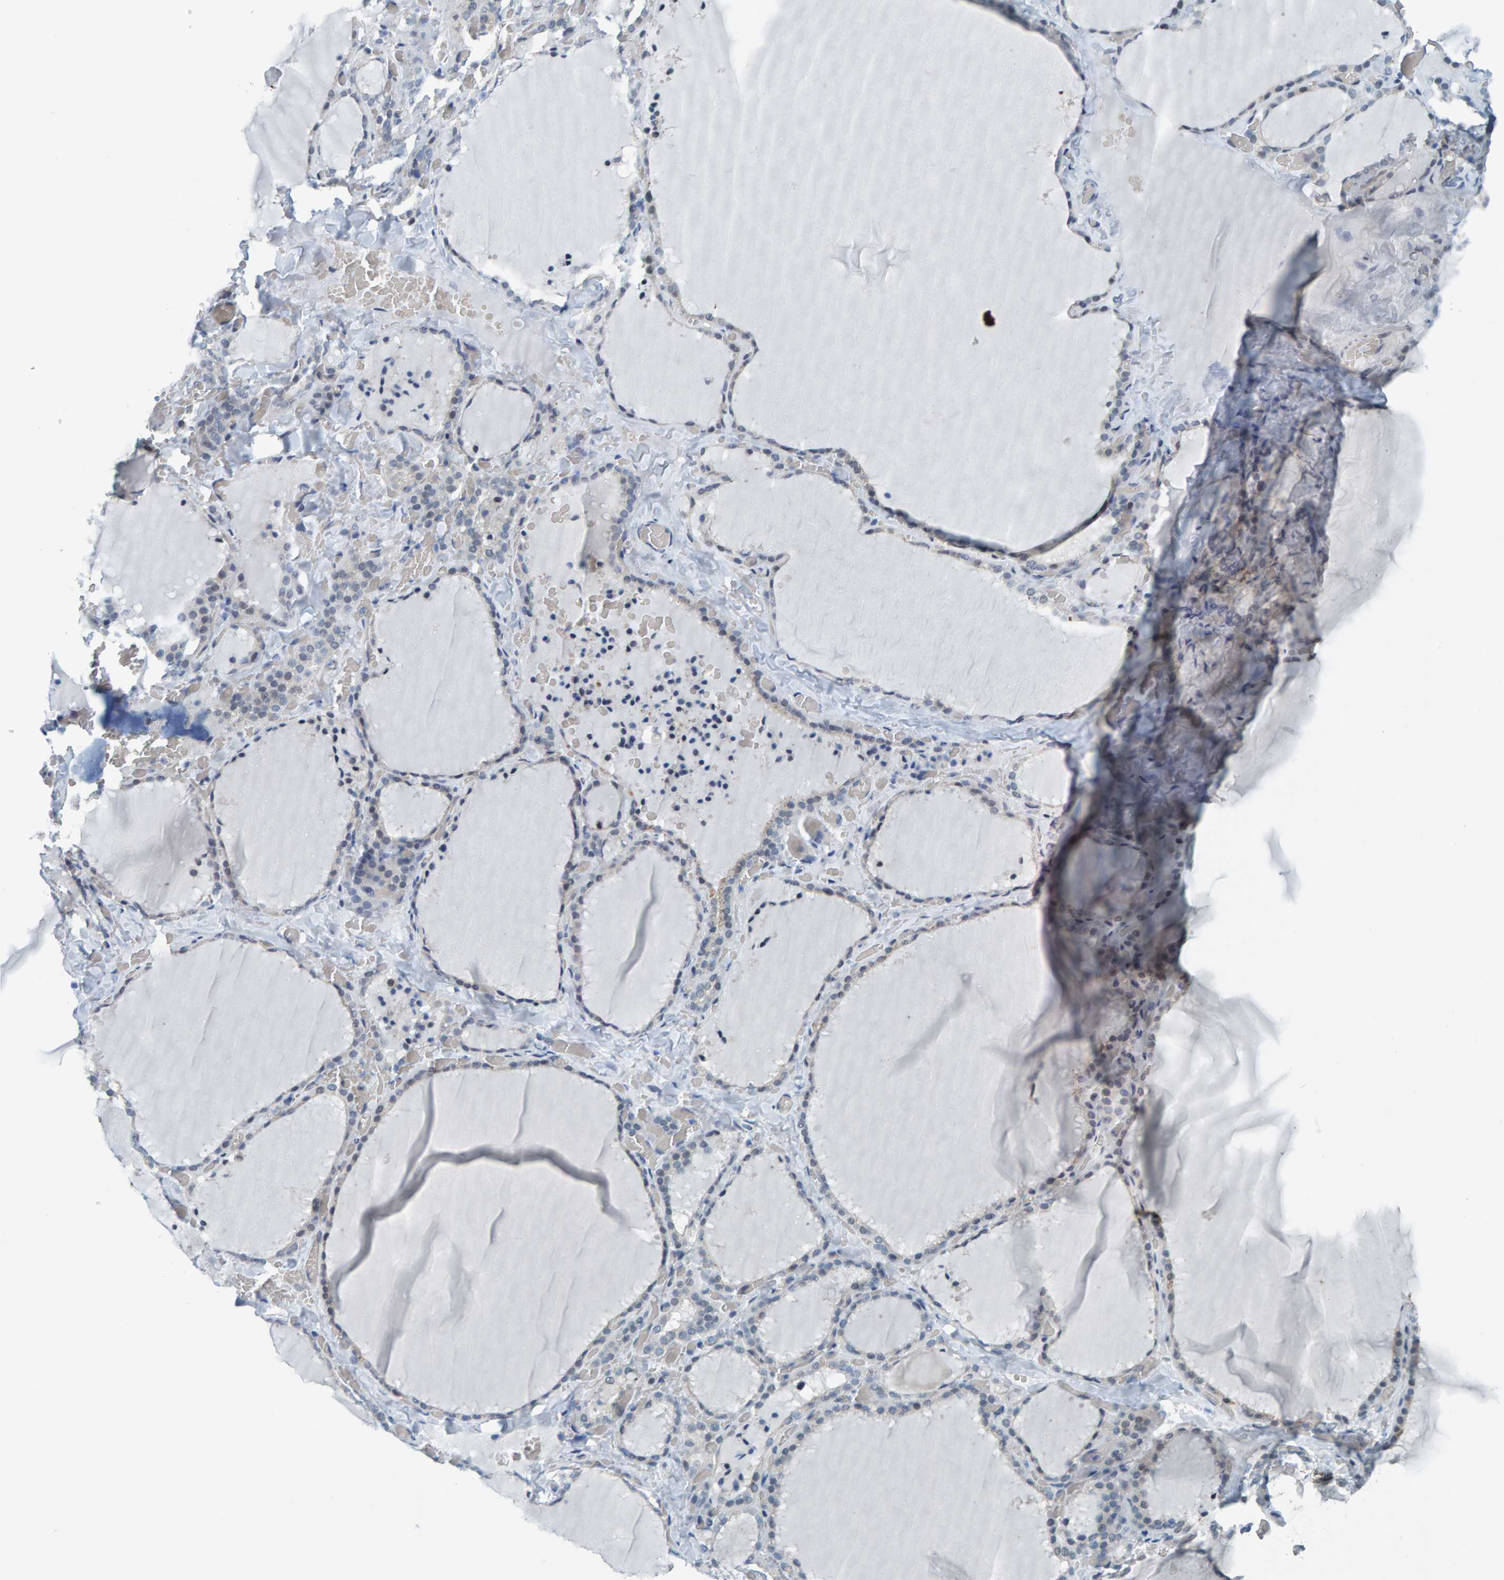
{"staining": {"intensity": "weak", "quantity": "<25%", "location": "nuclear"}, "tissue": "thyroid gland", "cell_type": "Glandular cells", "image_type": "normal", "snomed": [{"axis": "morphology", "description": "Normal tissue, NOS"}, {"axis": "topography", "description": "Thyroid gland"}], "caption": "This image is of unremarkable thyroid gland stained with immunohistochemistry to label a protein in brown with the nuclei are counter-stained blue. There is no positivity in glandular cells.", "gene": "CNP", "patient": {"sex": "female", "age": 22}}